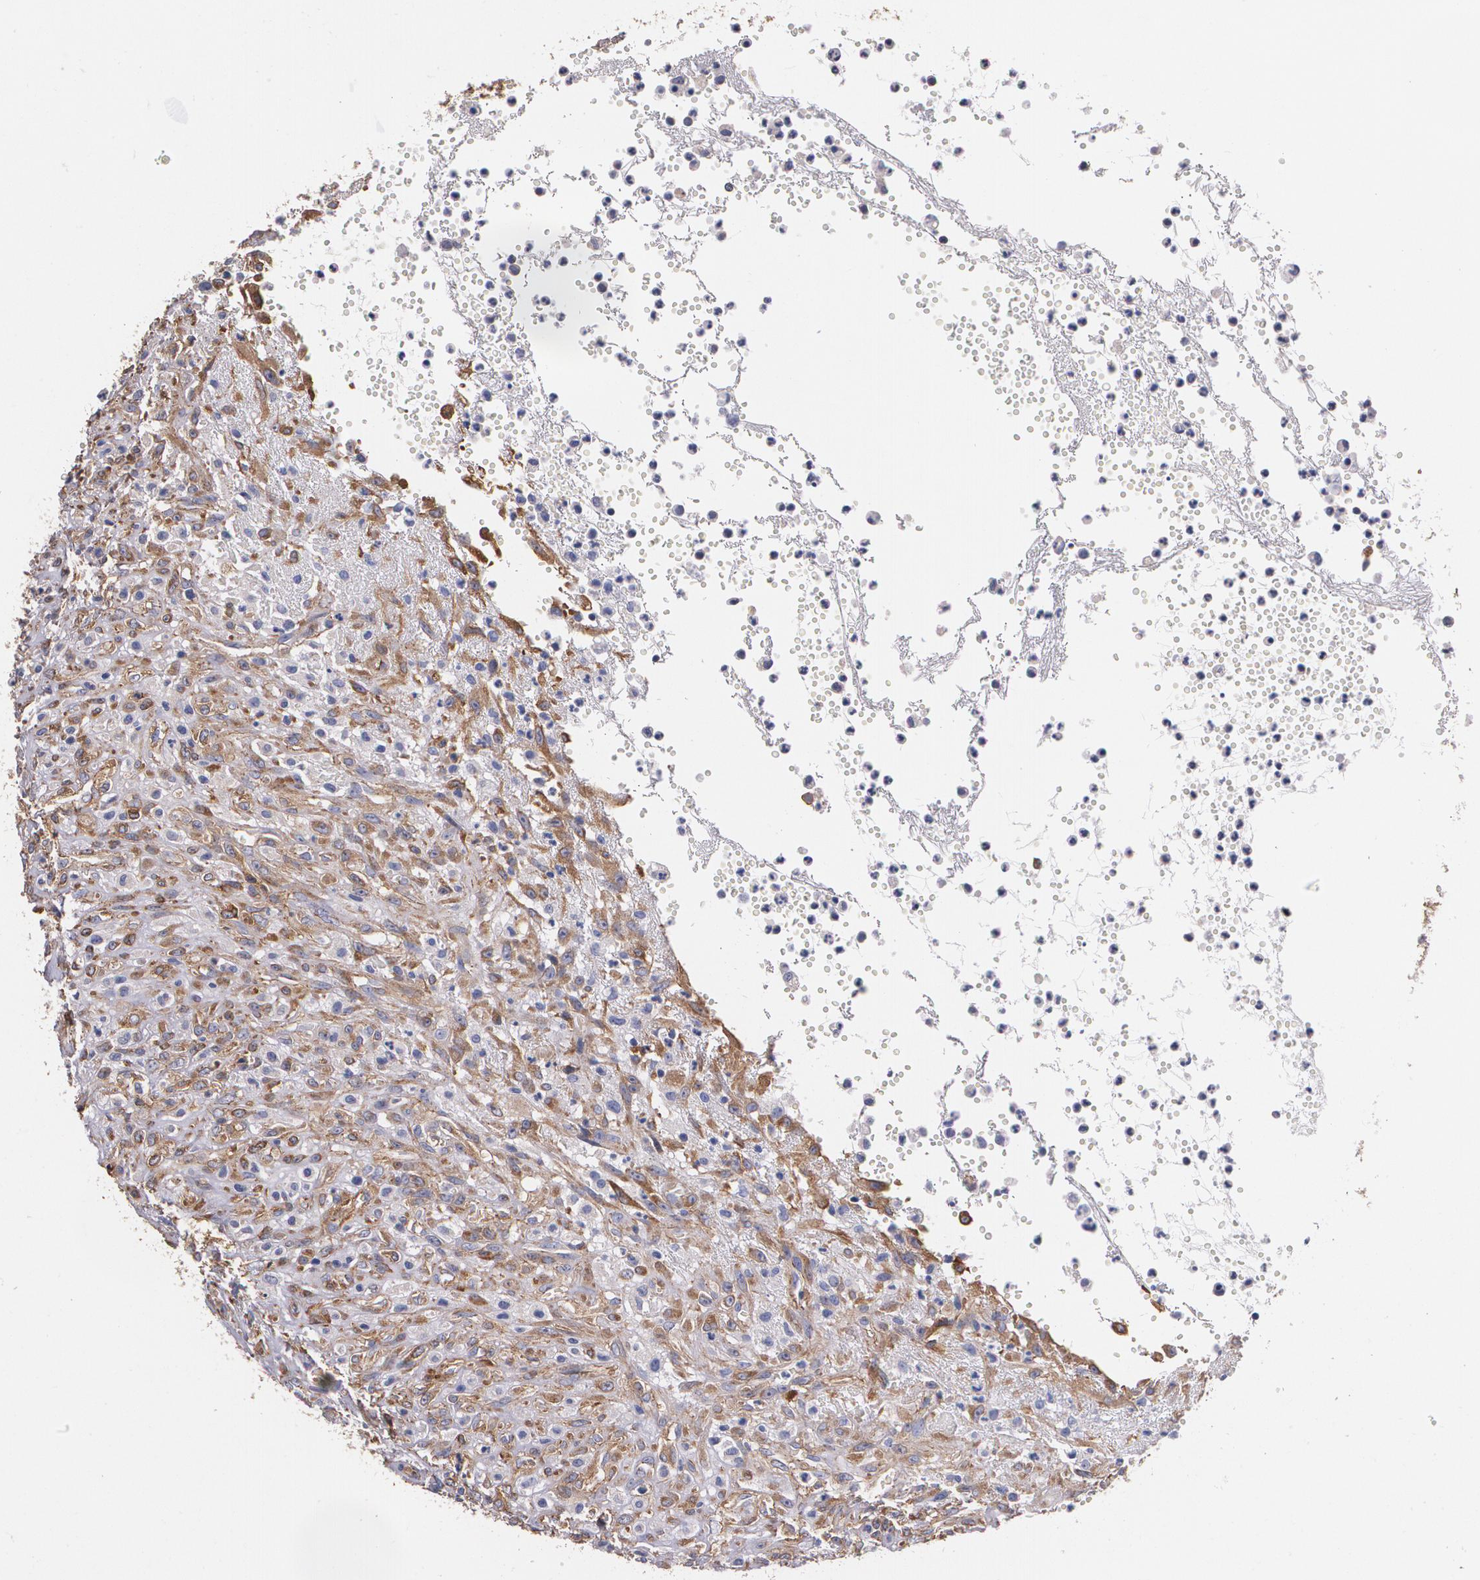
{"staining": {"intensity": "moderate", "quantity": ">75%", "location": "cytoplasmic/membranous"}, "tissue": "glioma", "cell_type": "Tumor cells", "image_type": "cancer", "snomed": [{"axis": "morphology", "description": "Glioma, malignant, High grade"}, {"axis": "topography", "description": "Brain"}], "caption": "Tumor cells show medium levels of moderate cytoplasmic/membranous expression in about >75% of cells in human glioma.", "gene": "TJP1", "patient": {"sex": "male", "age": 66}}